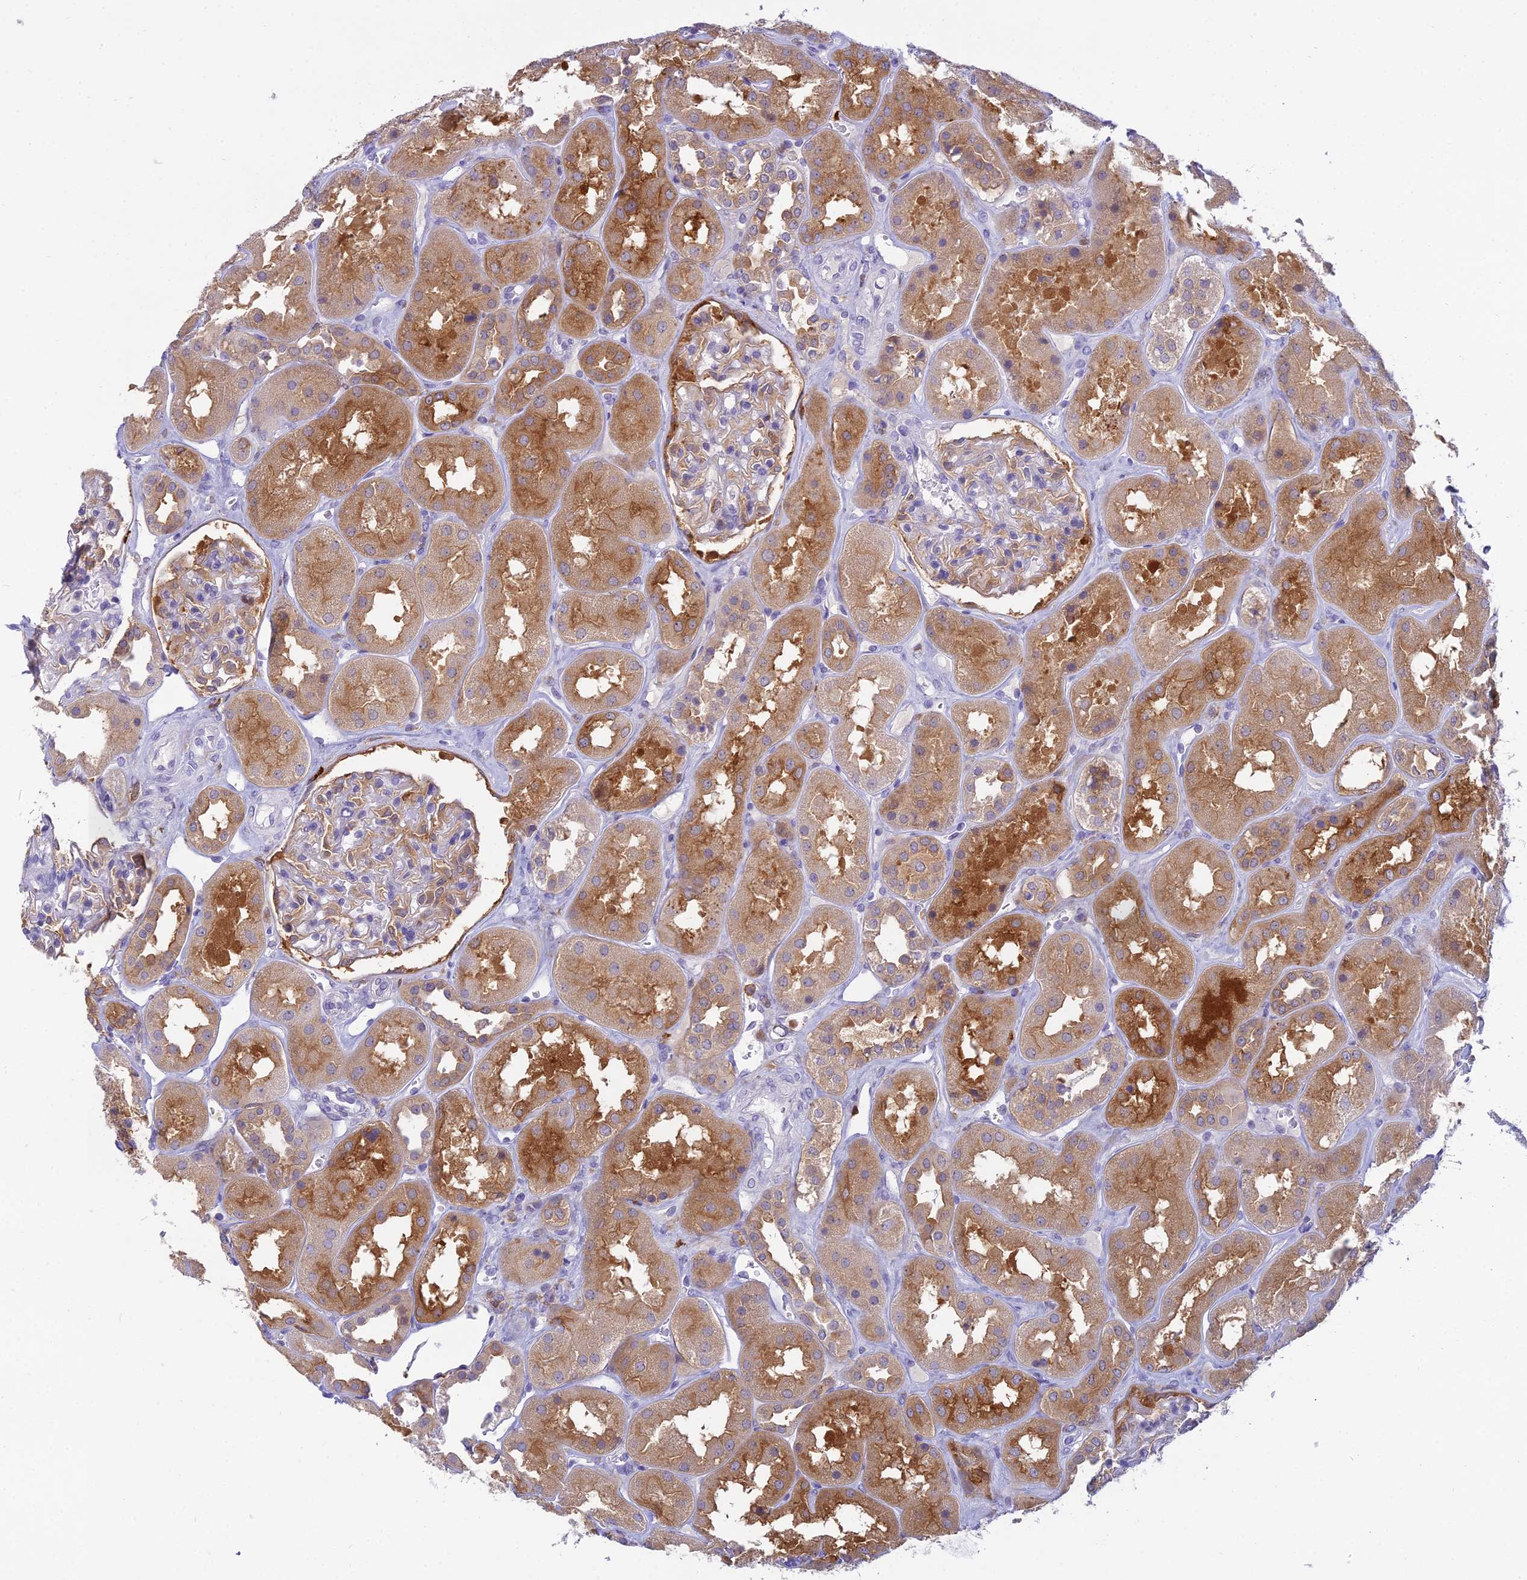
{"staining": {"intensity": "weak", "quantity": "<25%", "location": "cytoplasmic/membranous"}, "tissue": "kidney", "cell_type": "Cells in glomeruli", "image_type": "normal", "snomed": [{"axis": "morphology", "description": "Normal tissue, NOS"}, {"axis": "topography", "description": "Kidney"}], "caption": "Cells in glomeruli are negative for brown protein staining in benign kidney. (Brightfield microscopy of DAB immunohistochemistry at high magnification).", "gene": "UBE2G1", "patient": {"sex": "male", "age": 70}}